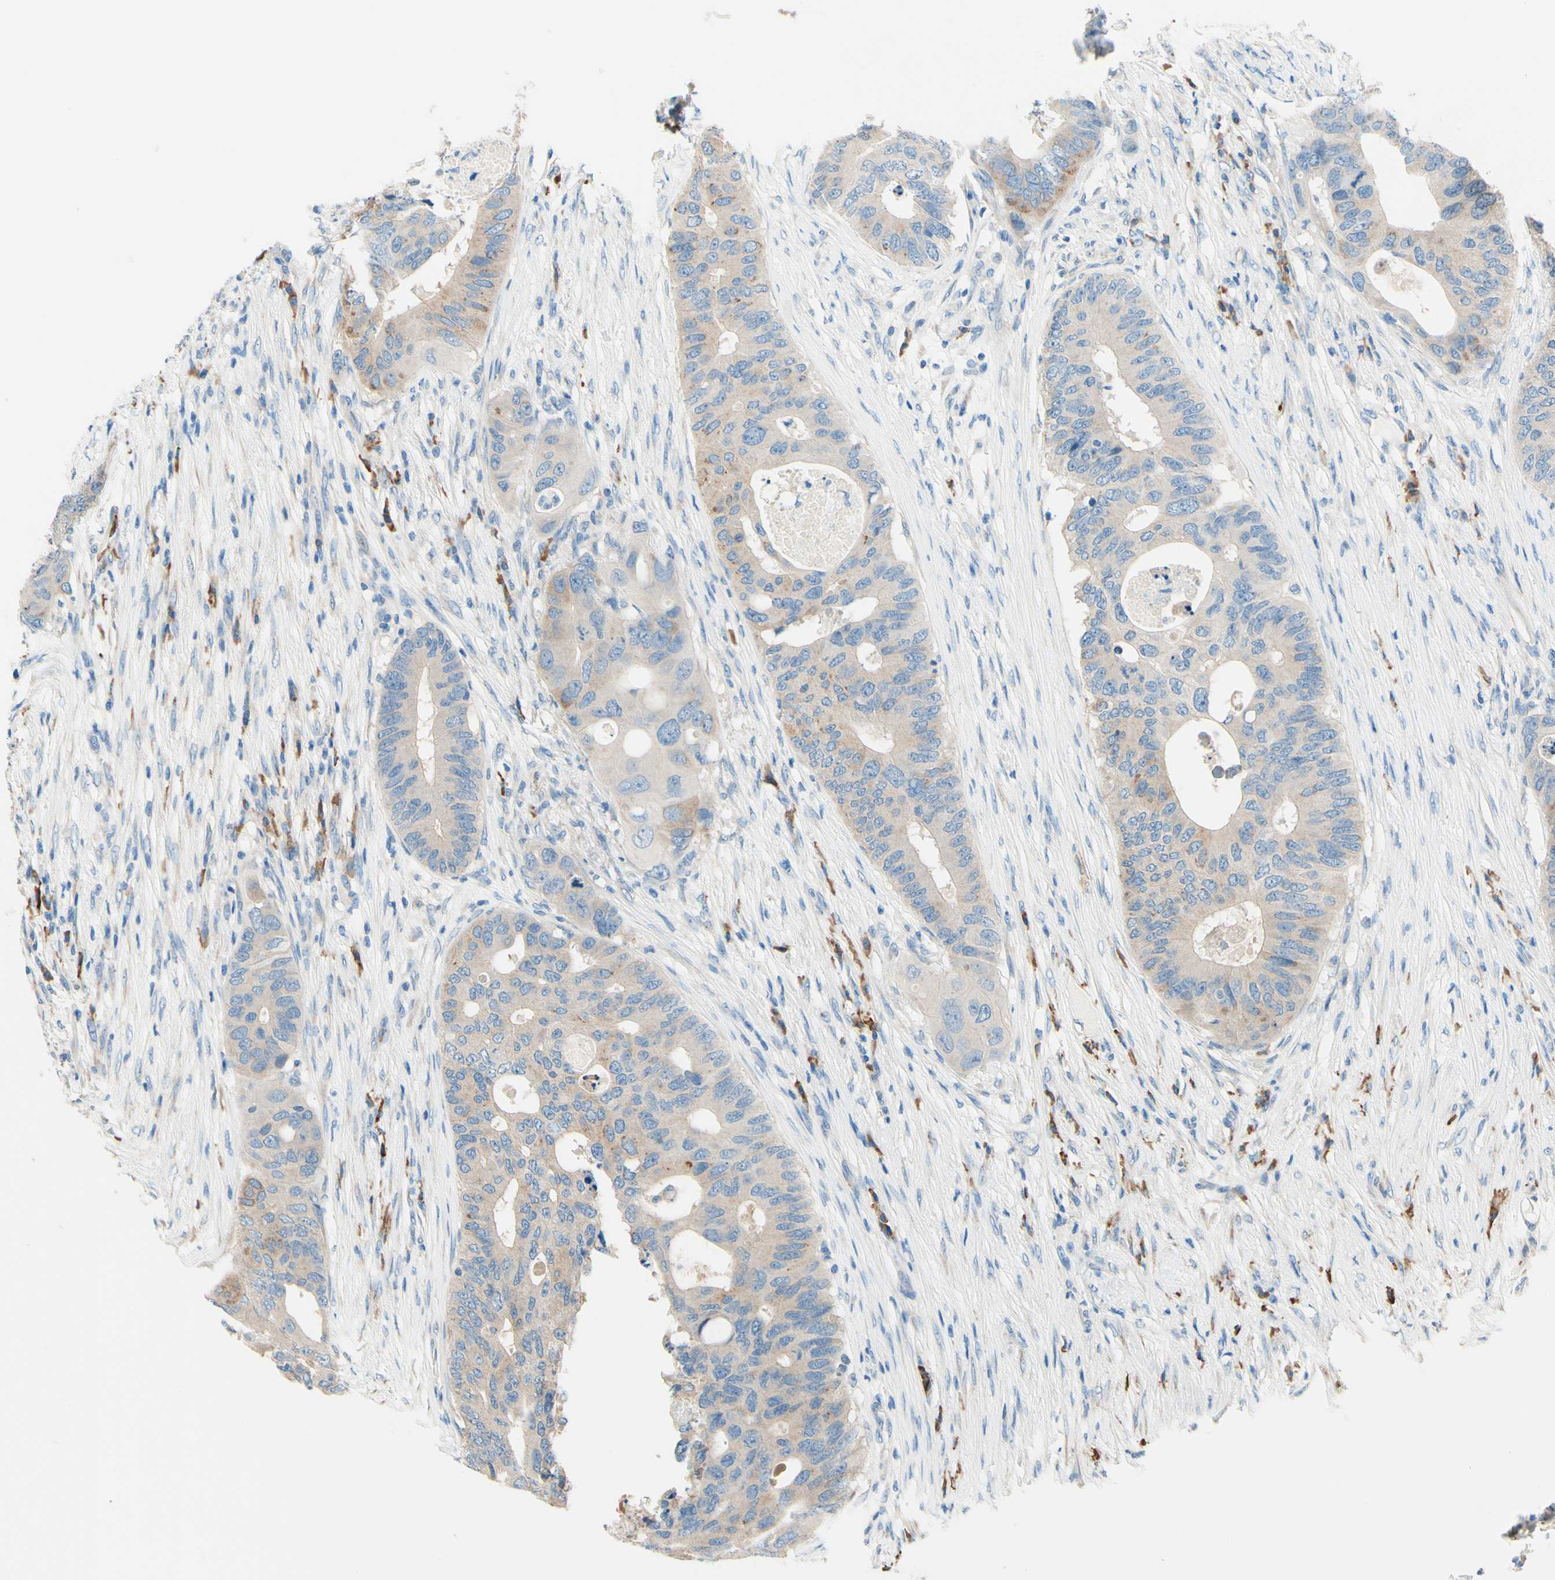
{"staining": {"intensity": "weak", "quantity": ">75%", "location": "cytoplasmic/membranous"}, "tissue": "colorectal cancer", "cell_type": "Tumor cells", "image_type": "cancer", "snomed": [{"axis": "morphology", "description": "Adenocarcinoma, NOS"}, {"axis": "topography", "description": "Colon"}], "caption": "Colorectal cancer (adenocarcinoma) tissue displays weak cytoplasmic/membranous positivity in about >75% of tumor cells, visualized by immunohistochemistry.", "gene": "PASD1", "patient": {"sex": "male", "age": 71}}